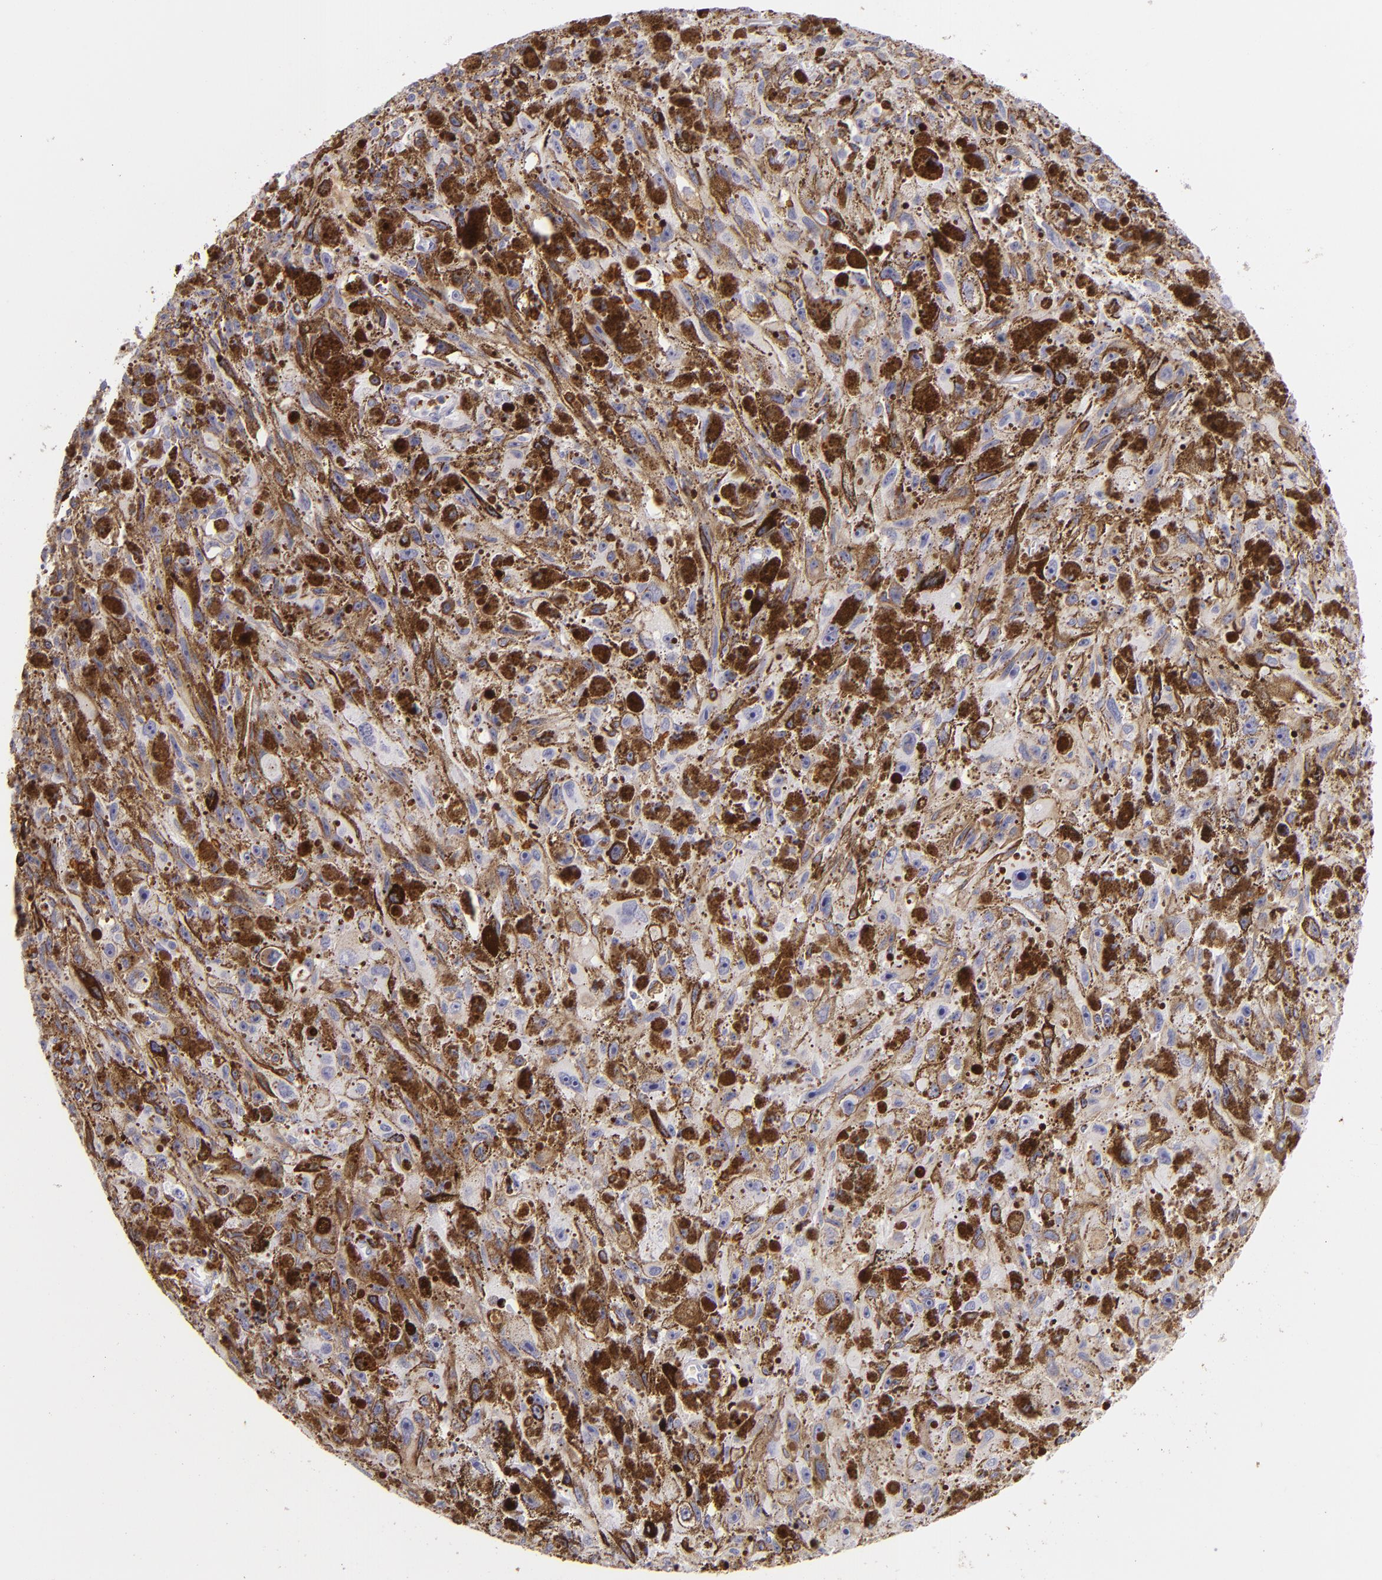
{"staining": {"intensity": "negative", "quantity": "none", "location": "none"}, "tissue": "melanoma", "cell_type": "Tumor cells", "image_type": "cancer", "snomed": [{"axis": "morphology", "description": "Malignant melanoma, NOS"}, {"axis": "topography", "description": "Skin"}], "caption": "Immunohistochemical staining of human malignant melanoma reveals no significant expression in tumor cells.", "gene": "LAT", "patient": {"sex": "male", "age": 57}}